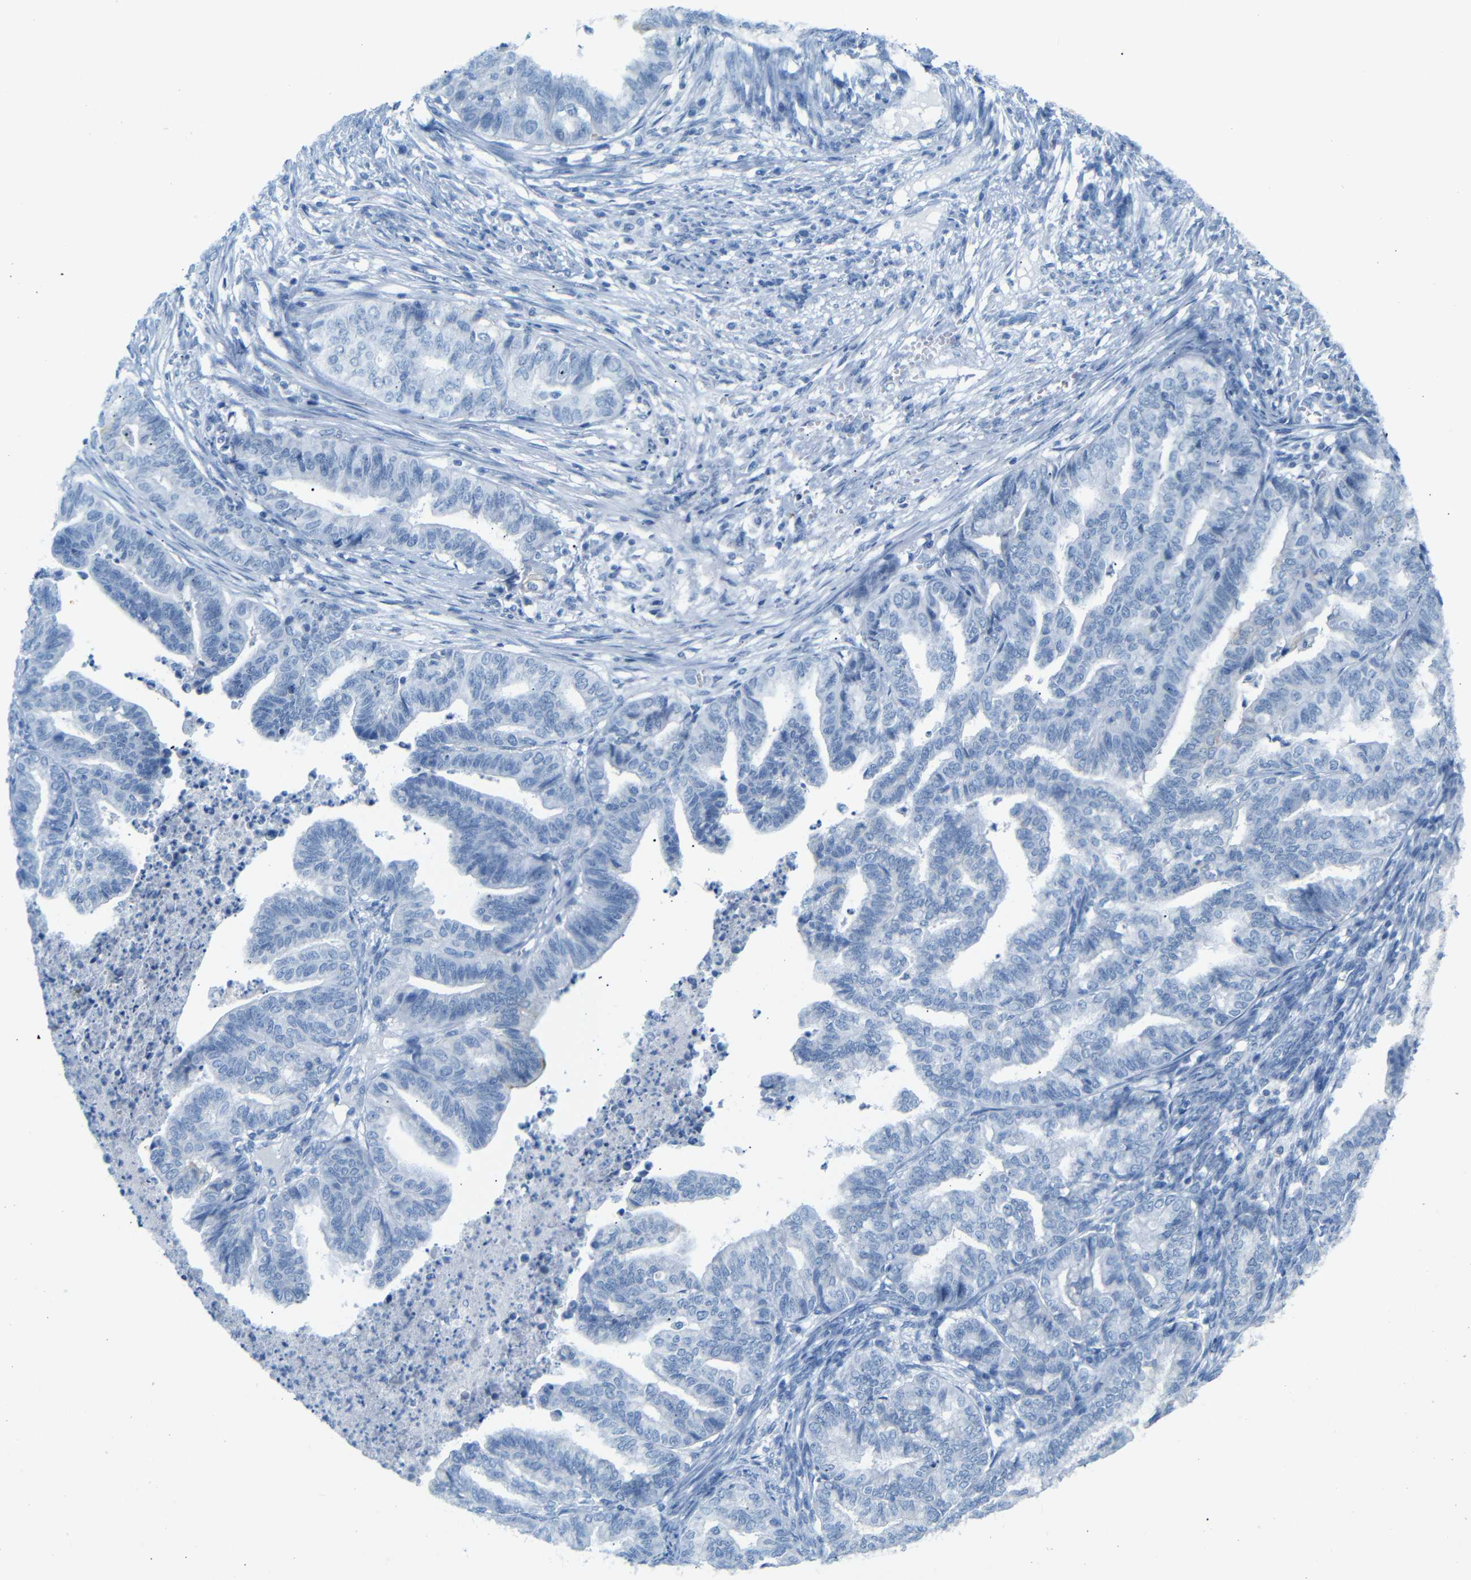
{"staining": {"intensity": "negative", "quantity": "none", "location": "none"}, "tissue": "endometrial cancer", "cell_type": "Tumor cells", "image_type": "cancer", "snomed": [{"axis": "morphology", "description": "Adenocarcinoma, NOS"}, {"axis": "topography", "description": "Endometrium"}], "caption": "High magnification brightfield microscopy of endometrial adenocarcinoma stained with DAB (3,3'-diaminobenzidine) (brown) and counterstained with hematoxylin (blue): tumor cells show no significant staining.", "gene": "DYNAP", "patient": {"sex": "female", "age": 79}}